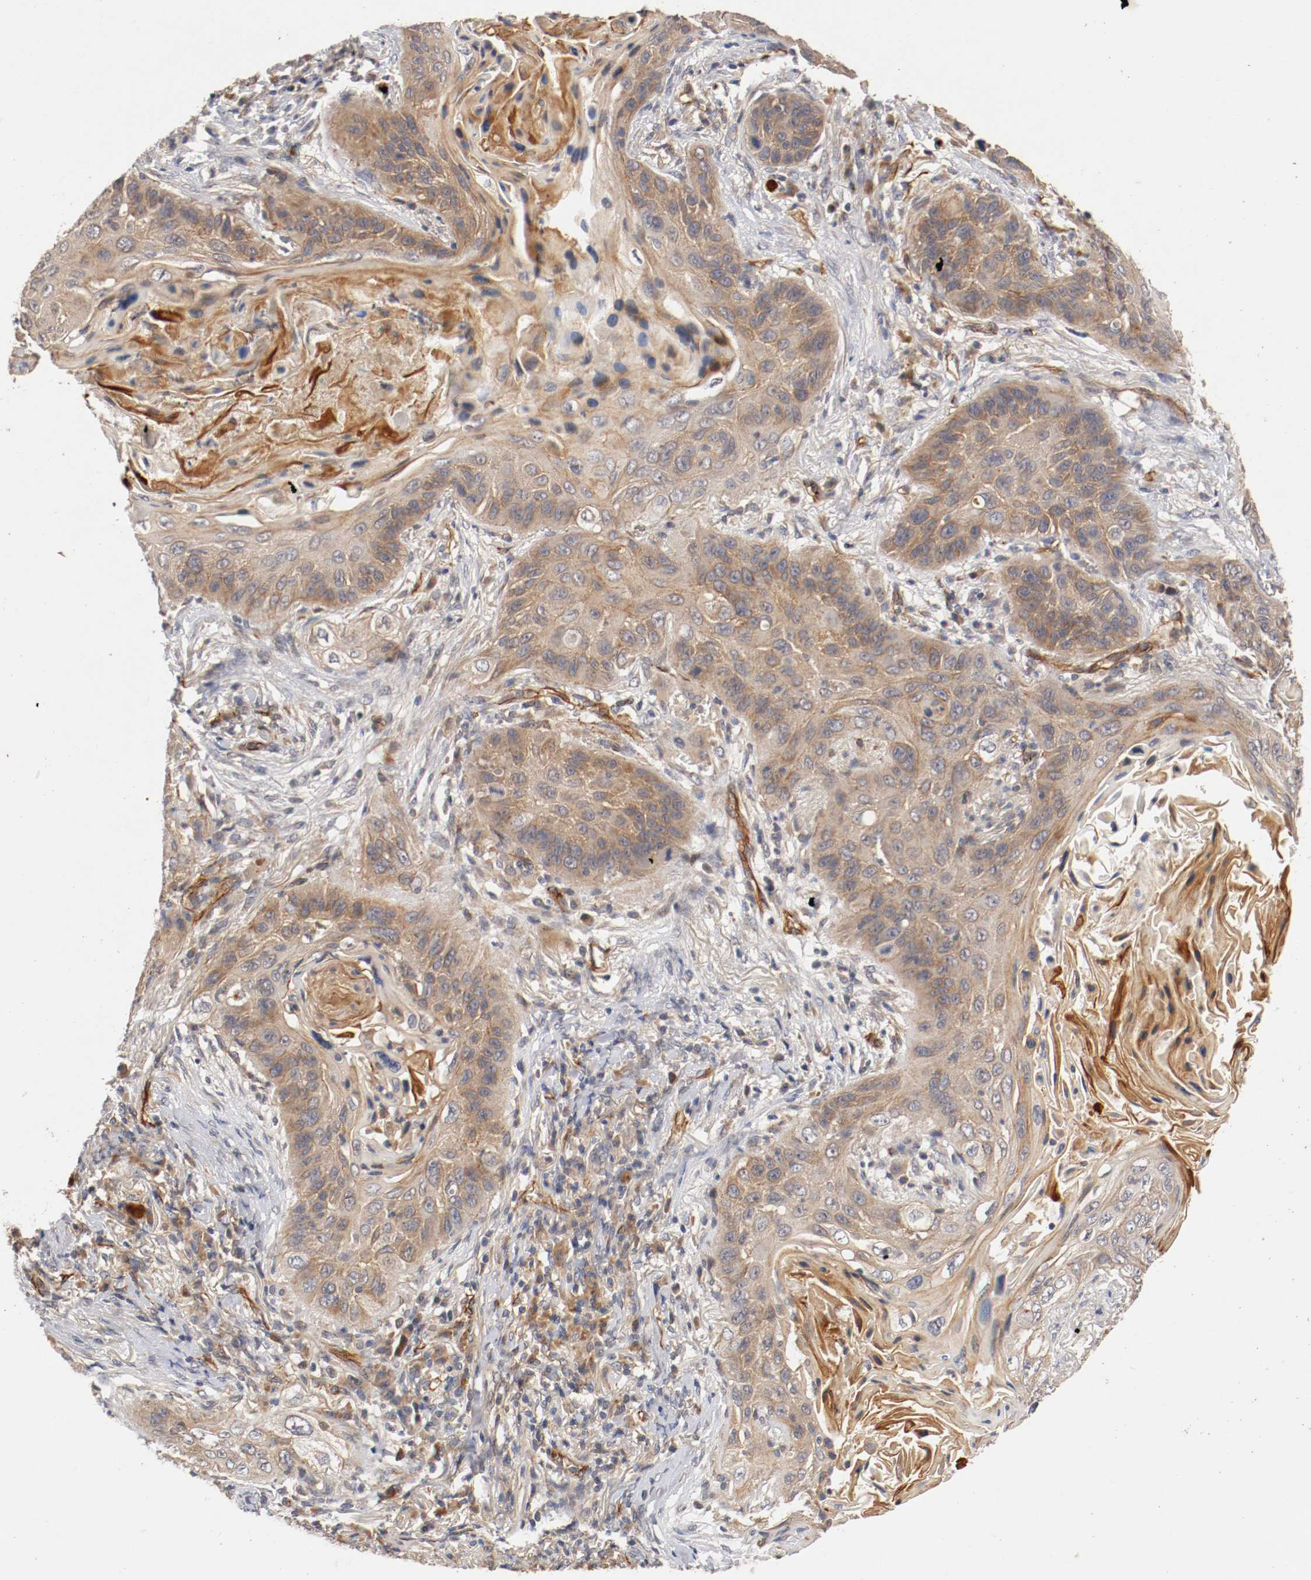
{"staining": {"intensity": "moderate", "quantity": ">75%", "location": "cytoplasmic/membranous"}, "tissue": "lung cancer", "cell_type": "Tumor cells", "image_type": "cancer", "snomed": [{"axis": "morphology", "description": "Squamous cell carcinoma, NOS"}, {"axis": "topography", "description": "Lung"}], "caption": "This is an image of immunohistochemistry (IHC) staining of lung cancer (squamous cell carcinoma), which shows moderate positivity in the cytoplasmic/membranous of tumor cells.", "gene": "TYK2", "patient": {"sex": "female", "age": 67}}